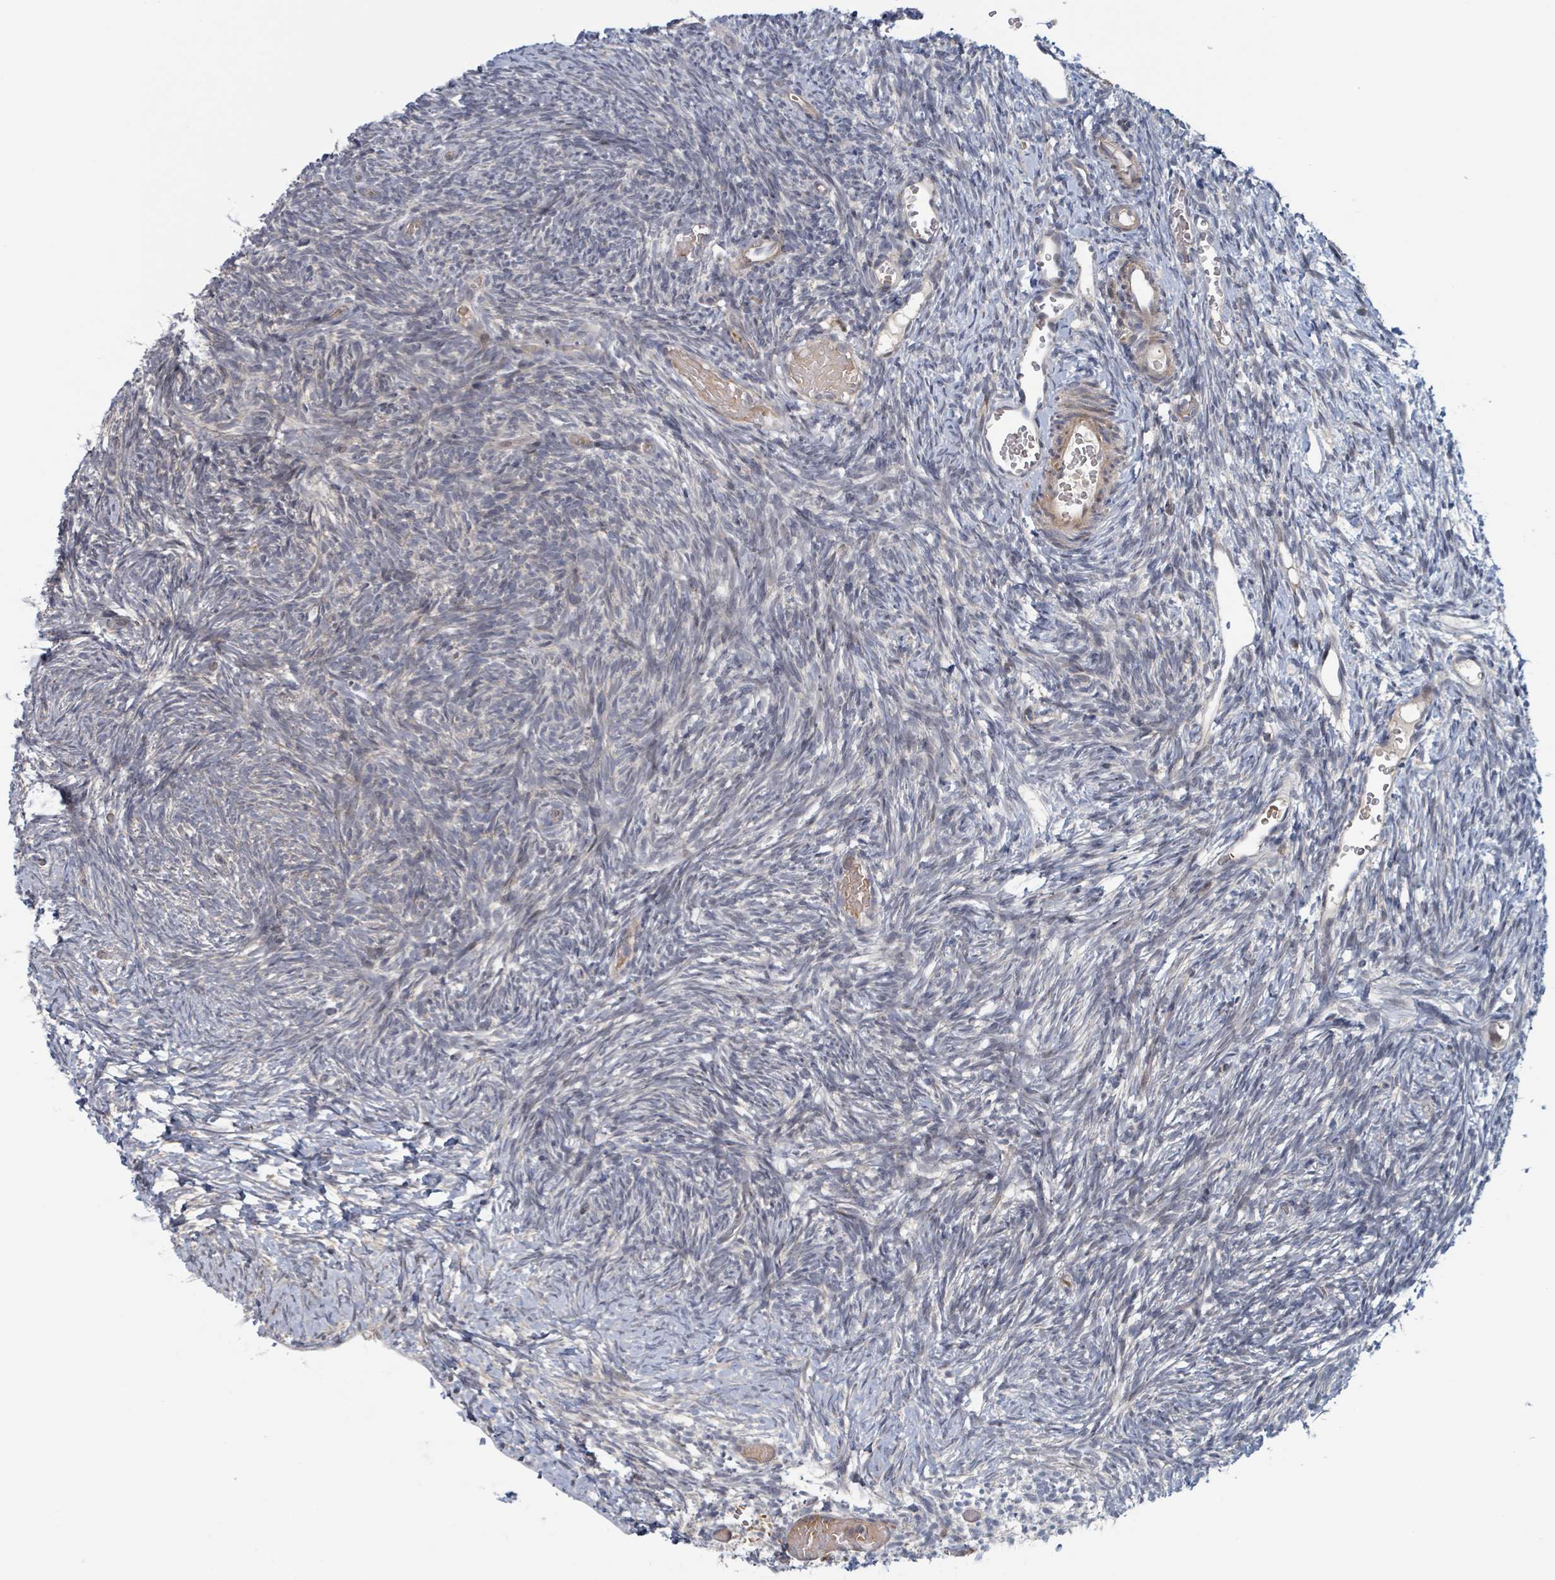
{"staining": {"intensity": "moderate", "quantity": ">75%", "location": "cytoplasmic/membranous"}, "tissue": "ovary", "cell_type": "Follicle cells", "image_type": "normal", "snomed": [{"axis": "morphology", "description": "Normal tissue, NOS"}, {"axis": "topography", "description": "Ovary"}], "caption": "This is a histology image of IHC staining of normal ovary, which shows moderate staining in the cytoplasmic/membranous of follicle cells.", "gene": "HIVEP1", "patient": {"sex": "female", "age": 39}}